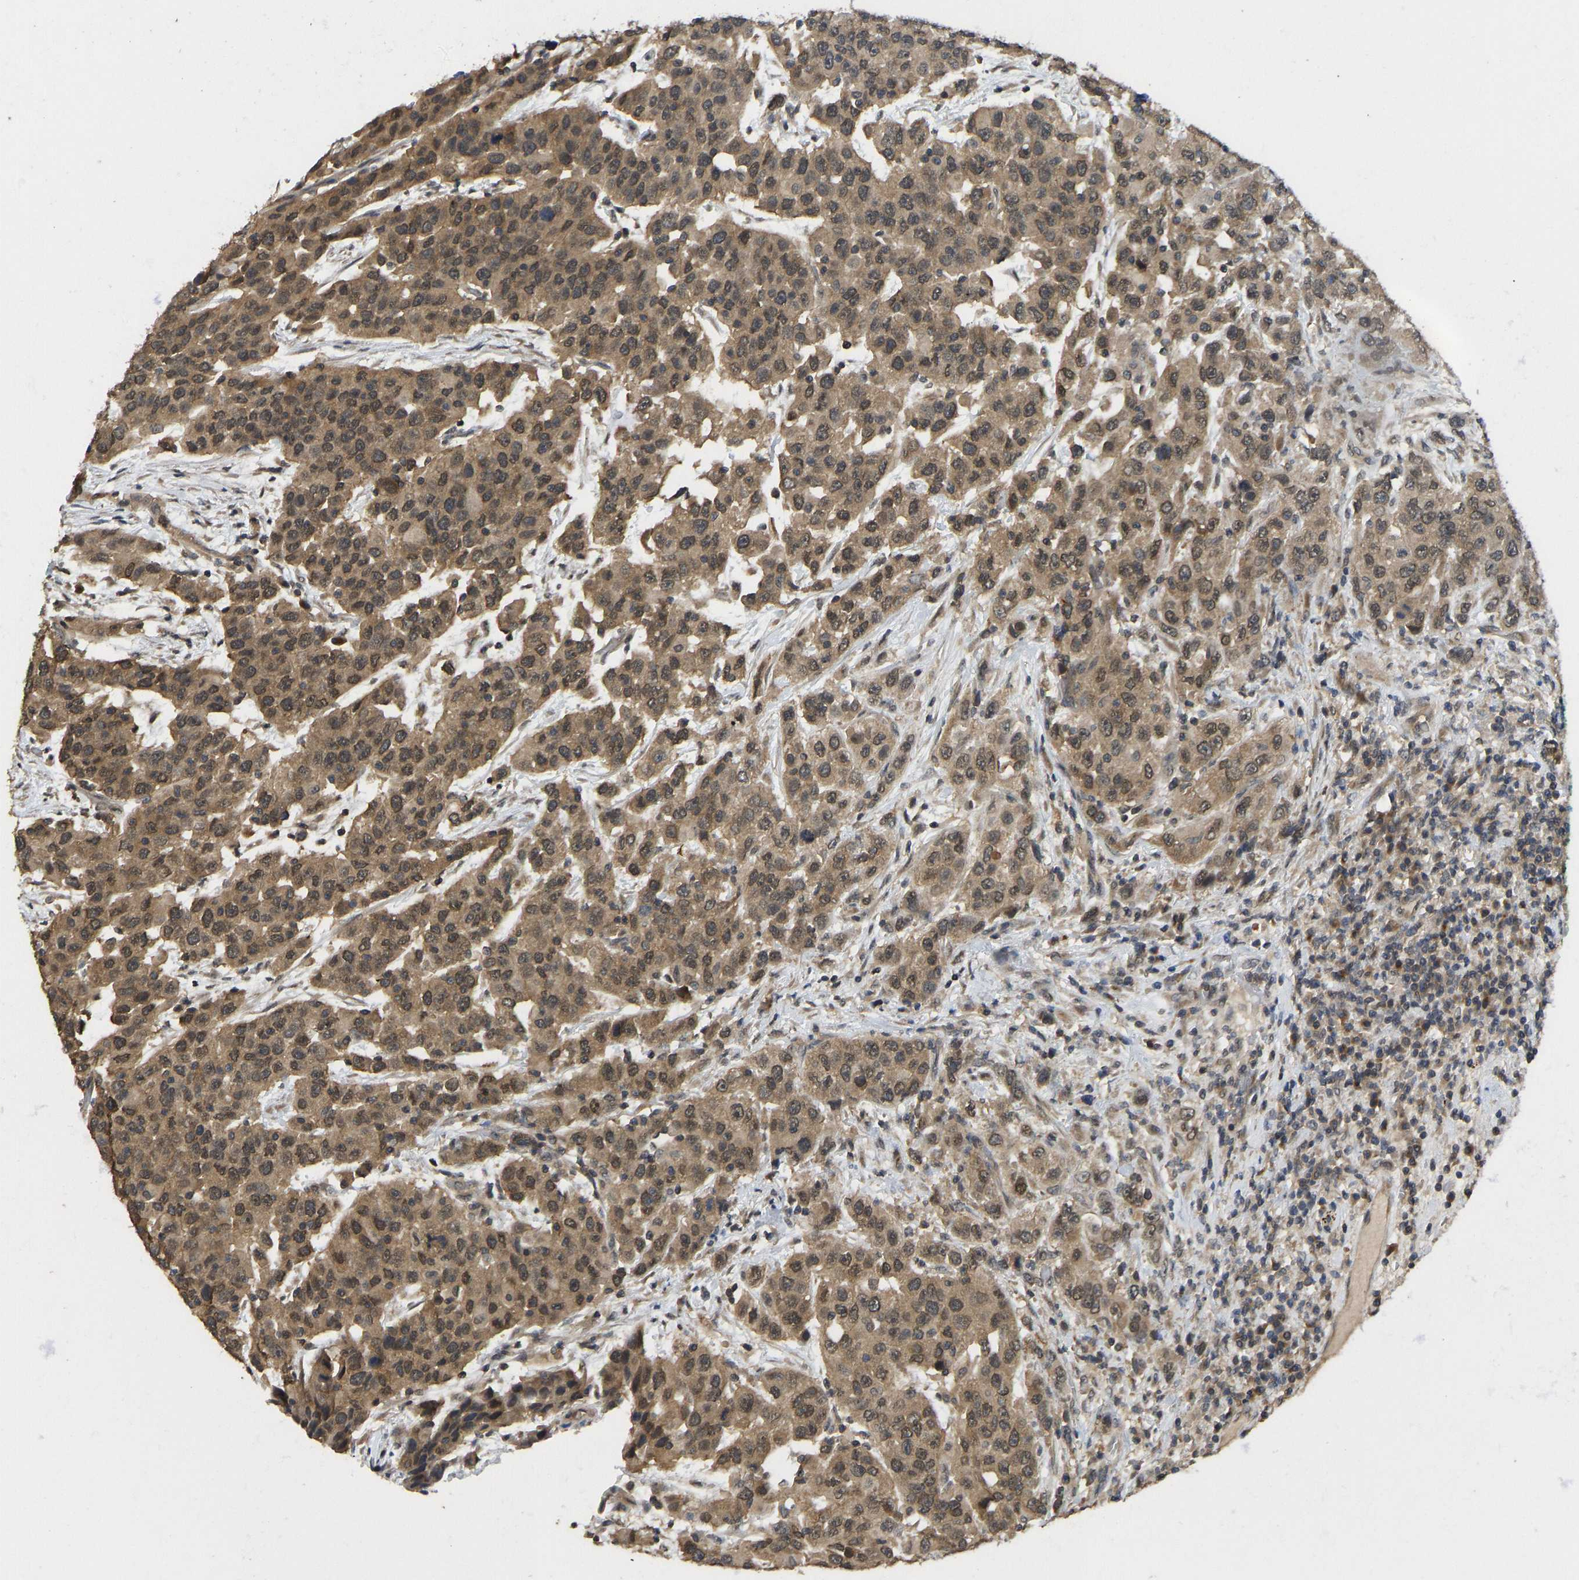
{"staining": {"intensity": "moderate", "quantity": ">75%", "location": "cytoplasmic/membranous"}, "tissue": "urothelial cancer", "cell_type": "Tumor cells", "image_type": "cancer", "snomed": [{"axis": "morphology", "description": "Urothelial carcinoma, High grade"}, {"axis": "topography", "description": "Urinary bladder"}], "caption": "Moderate cytoplasmic/membranous protein staining is seen in approximately >75% of tumor cells in urothelial cancer.", "gene": "NDRG3", "patient": {"sex": "female", "age": 80}}